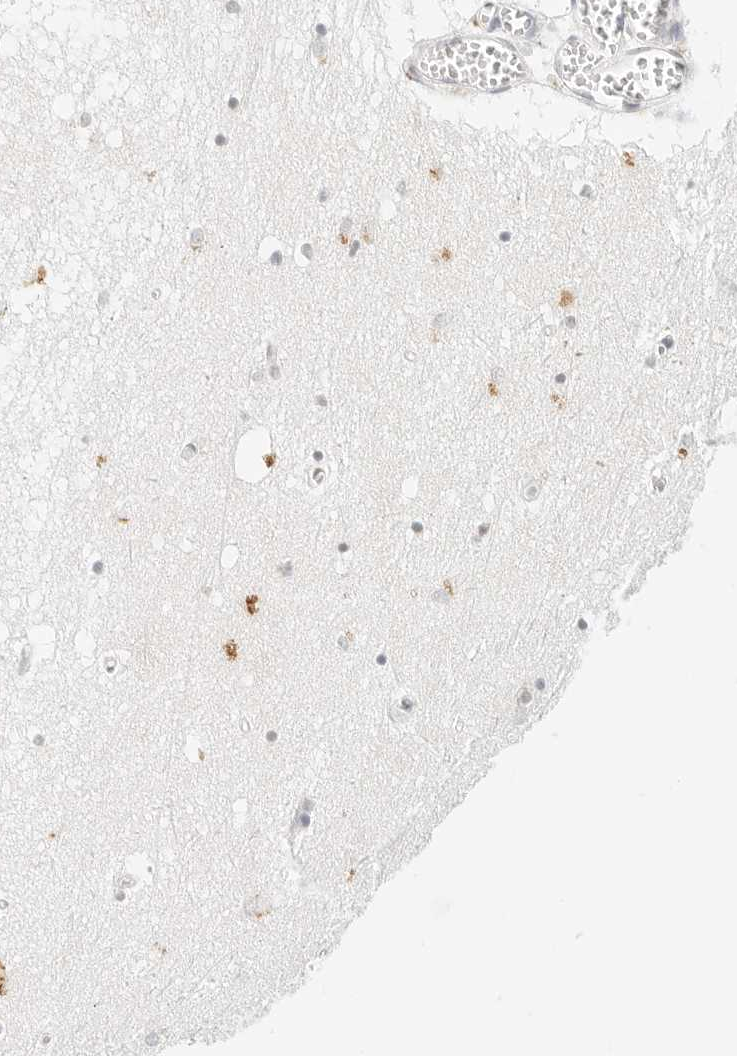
{"staining": {"intensity": "moderate", "quantity": "<25%", "location": "cytoplasmic/membranous"}, "tissue": "hippocampus", "cell_type": "Glial cells", "image_type": "normal", "snomed": [{"axis": "morphology", "description": "Normal tissue, NOS"}, {"axis": "topography", "description": "Hippocampus"}], "caption": "Immunohistochemistry of benign human hippocampus displays low levels of moderate cytoplasmic/membranous staining in approximately <25% of glial cells.", "gene": "XKR4", "patient": {"sex": "male", "age": 70}}